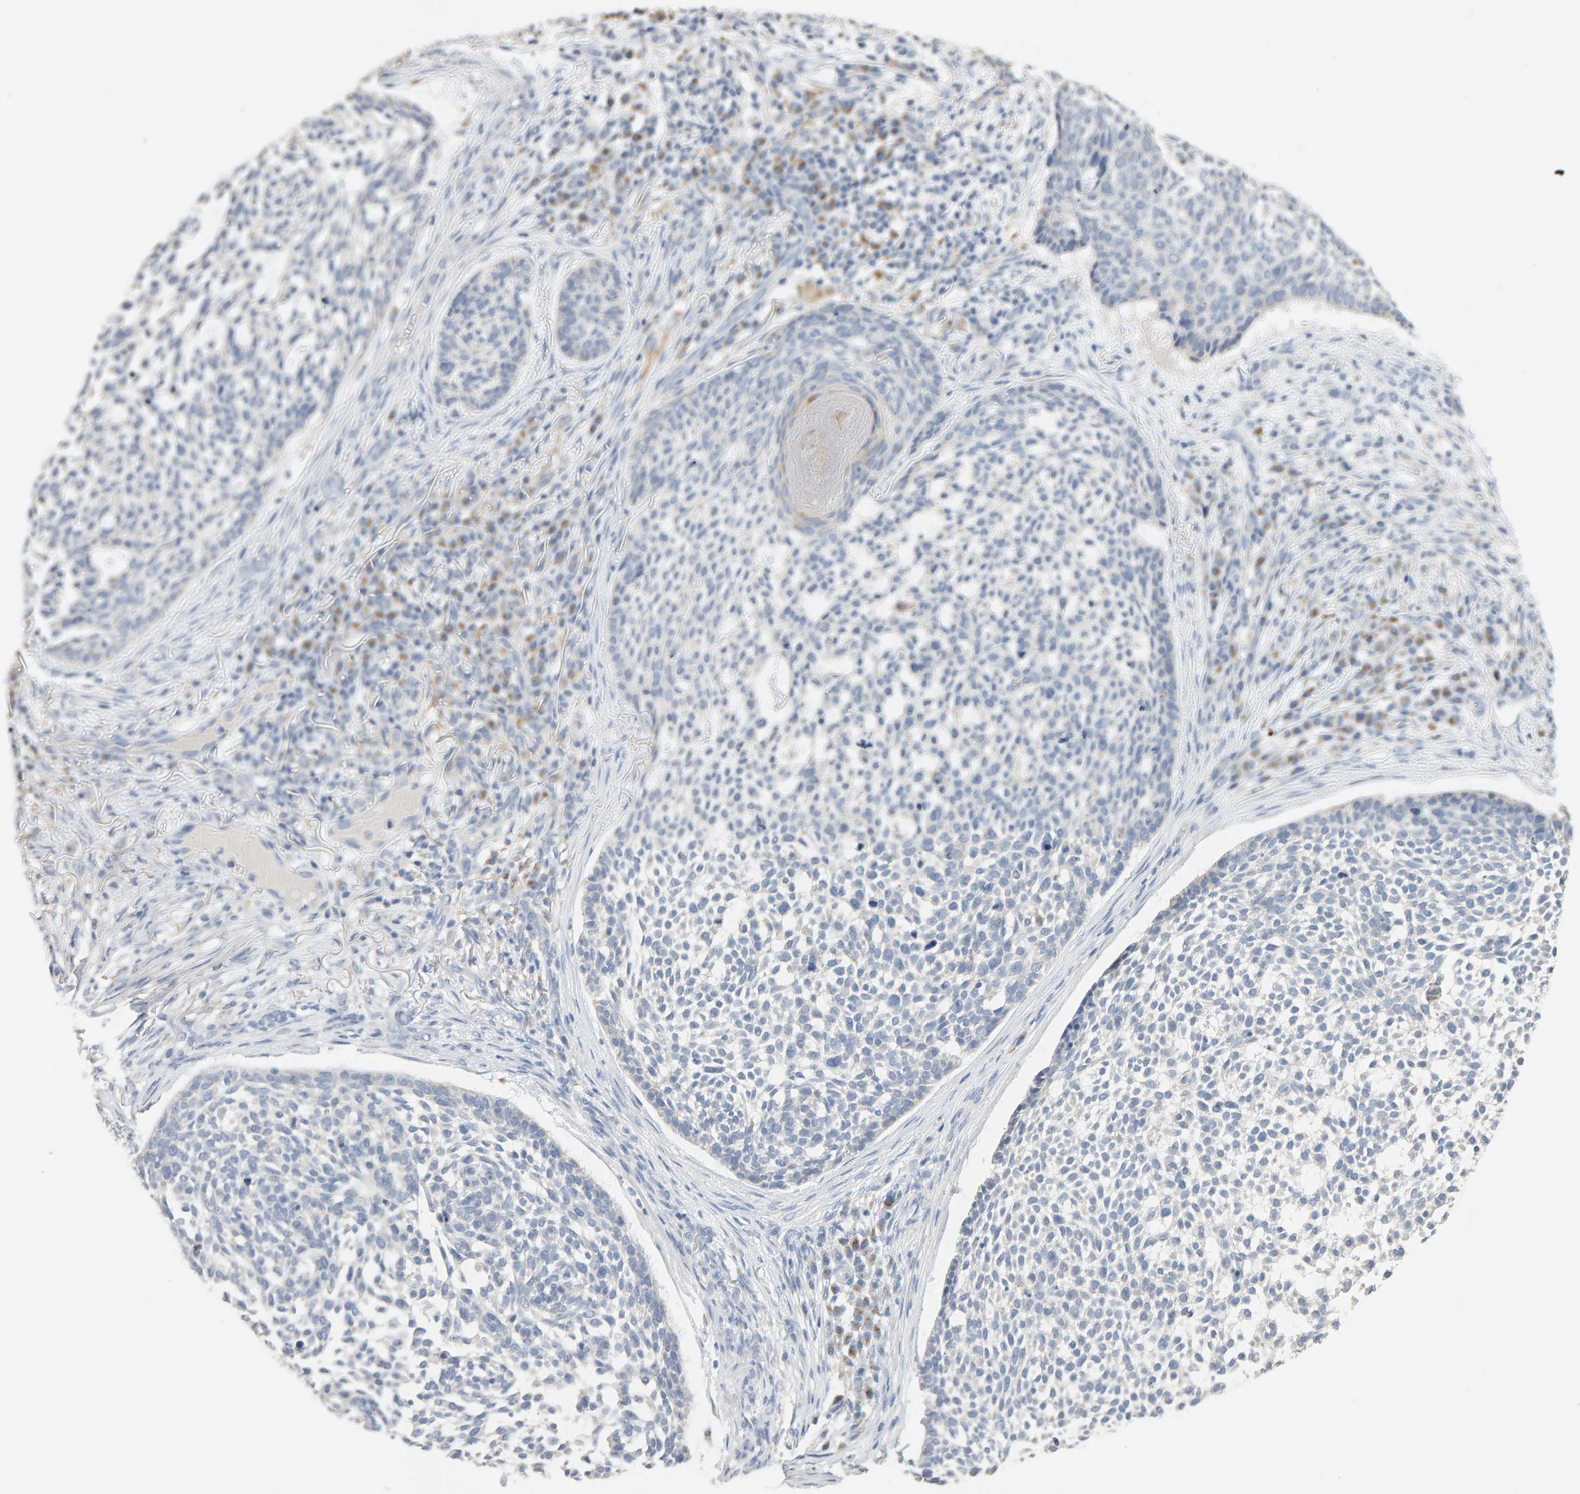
{"staining": {"intensity": "negative", "quantity": "none", "location": "none"}, "tissue": "skin cancer", "cell_type": "Tumor cells", "image_type": "cancer", "snomed": [{"axis": "morphology", "description": "Basal cell carcinoma"}, {"axis": "topography", "description": "Skin"}], "caption": "Tumor cells show no significant expression in skin cancer (basal cell carcinoma).", "gene": "SGPL1", "patient": {"sex": "female", "age": 64}}